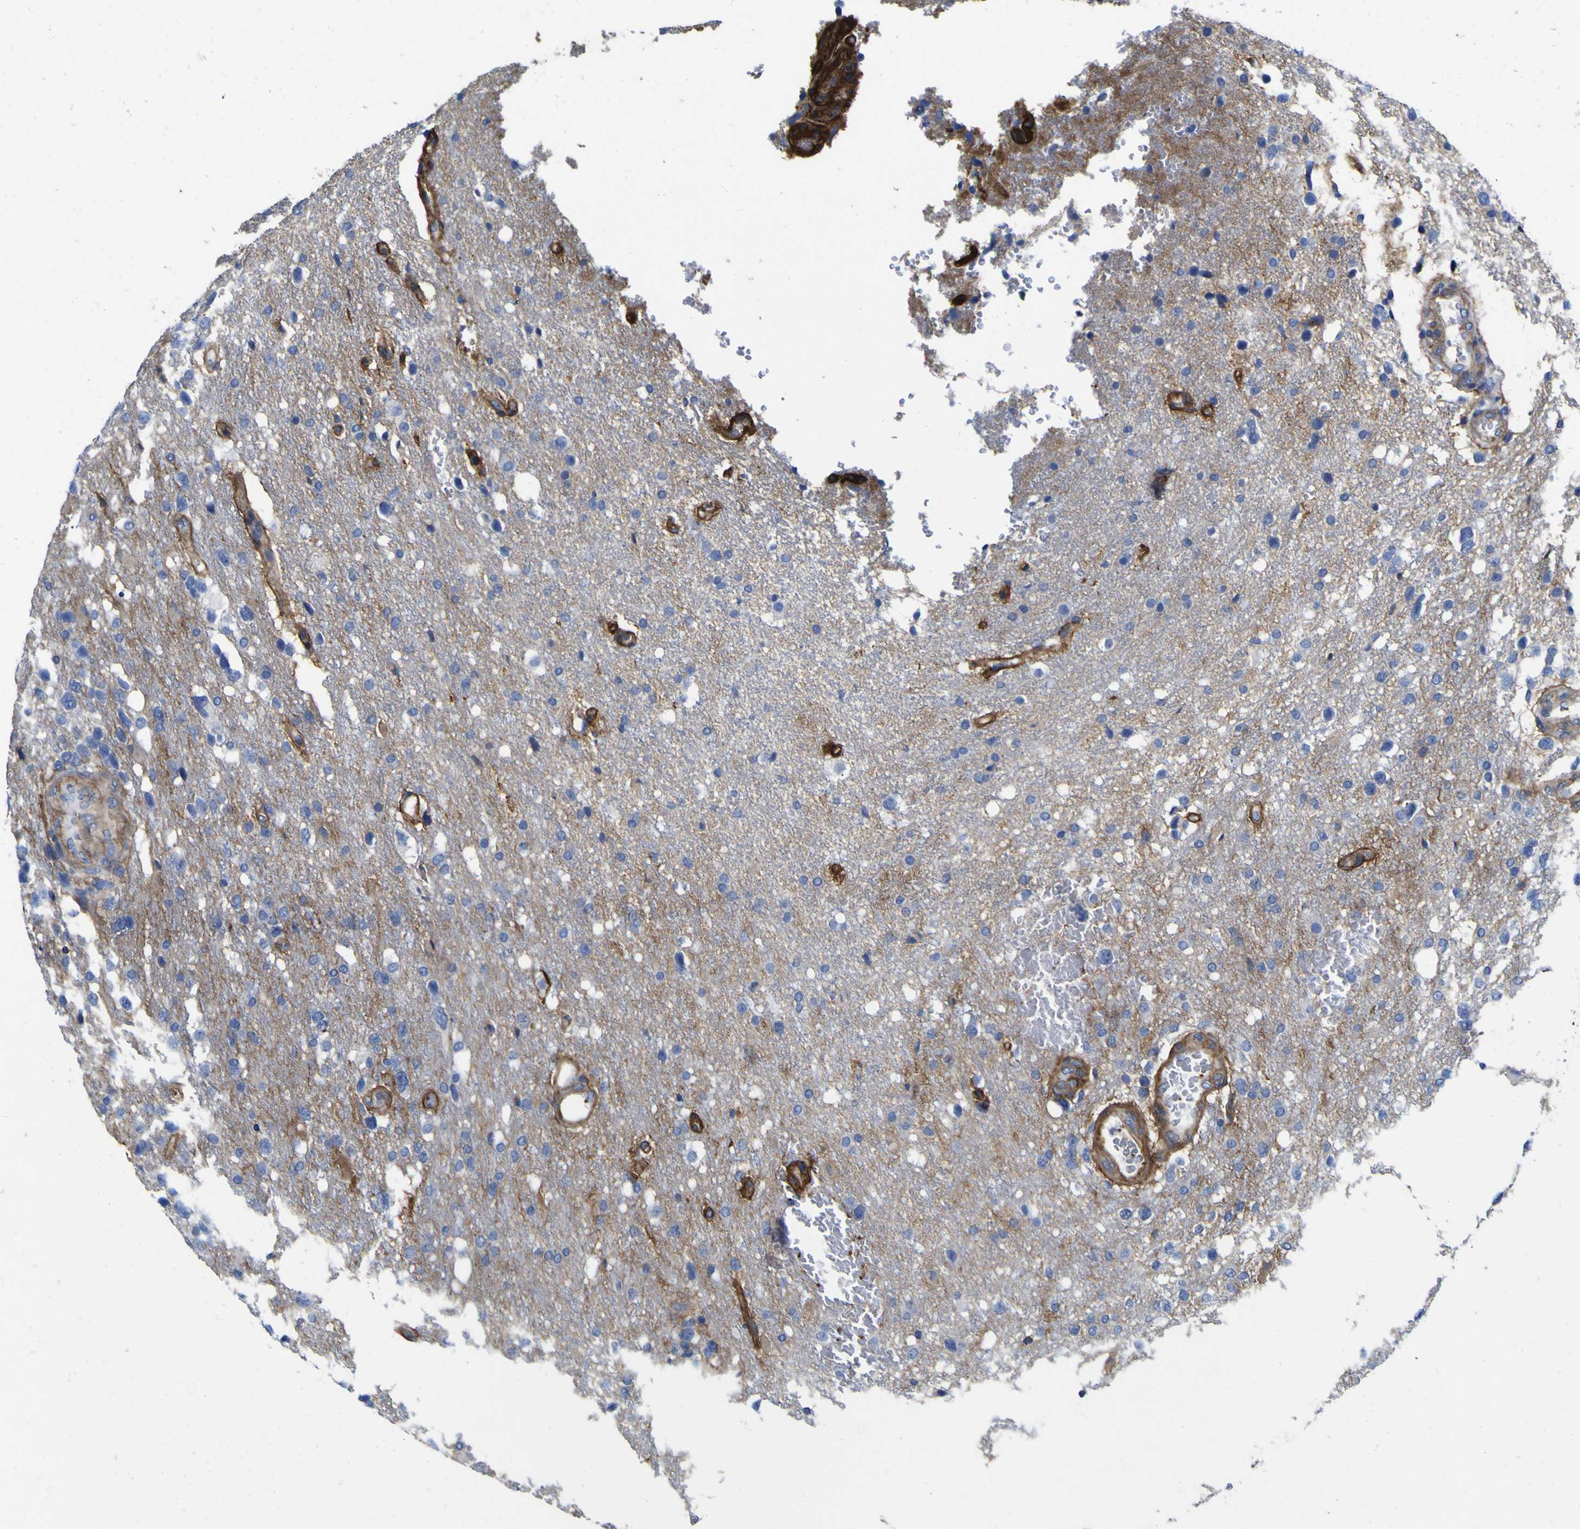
{"staining": {"intensity": "negative", "quantity": "none", "location": "none"}, "tissue": "glioma", "cell_type": "Tumor cells", "image_type": "cancer", "snomed": [{"axis": "morphology", "description": "Glioma, malignant, High grade"}, {"axis": "topography", "description": "Brain"}], "caption": "There is no significant staining in tumor cells of malignant glioma (high-grade).", "gene": "CD151", "patient": {"sex": "female", "age": 58}}